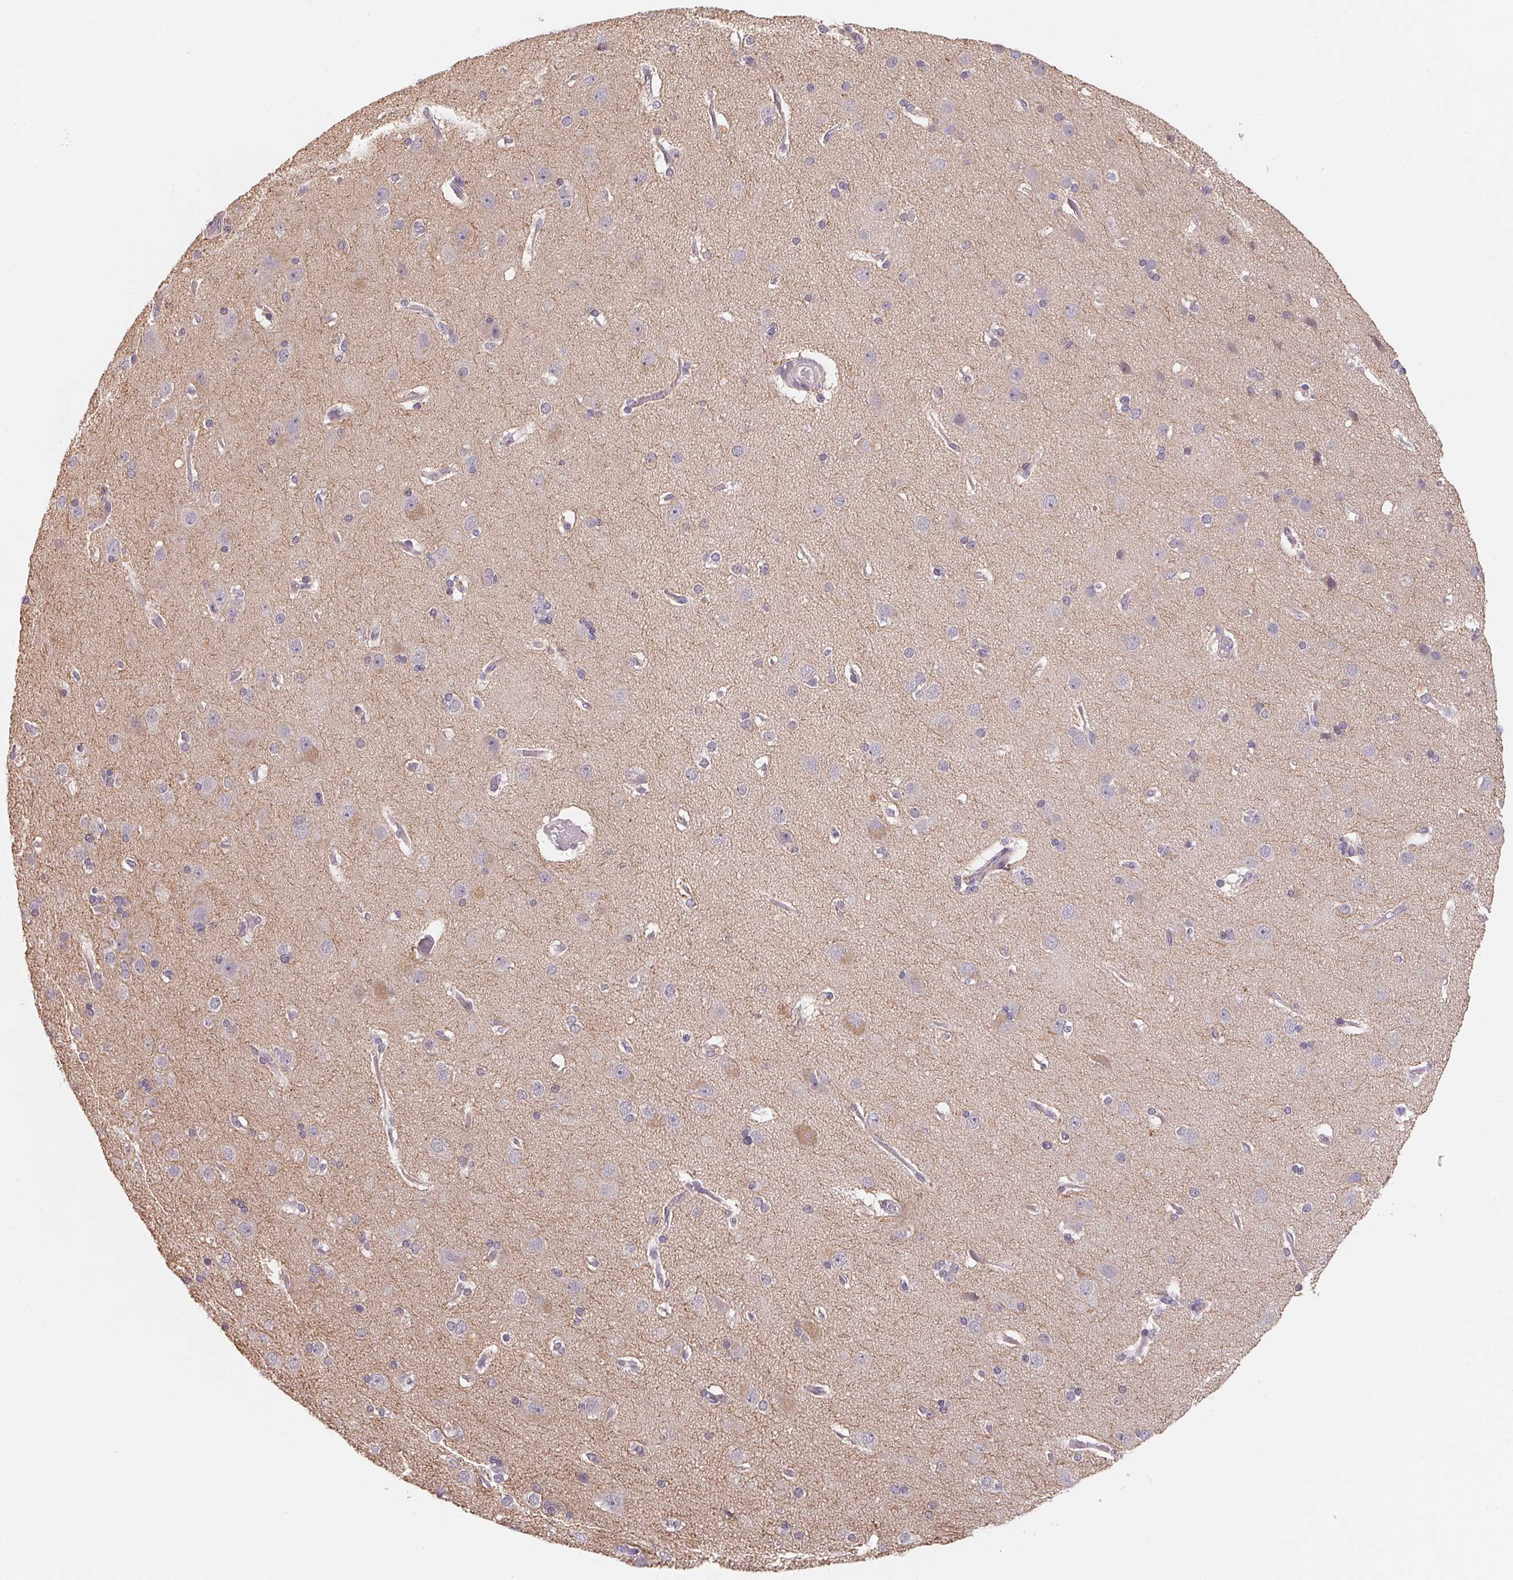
{"staining": {"intensity": "negative", "quantity": "none", "location": "none"}, "tissue": "cerebral cortex", "cell_type": "Endothelial cells", "image_type": "normal", "snomed": [{"axis": "morphology", "description": "Normal tissue, NOS"}, {"axis": "morphology", "description": "Glioma, malignant, High grade"}, {"axis": "topography", "description": "Cerebral cortex"}], "caption": "High power microscopy image of an IHC image of unremarkable cerebral cortex, revealing no significant staining in endothelial cells.", "gene": "KIFC1", "patient": {"sex": "male", "age": 71}}